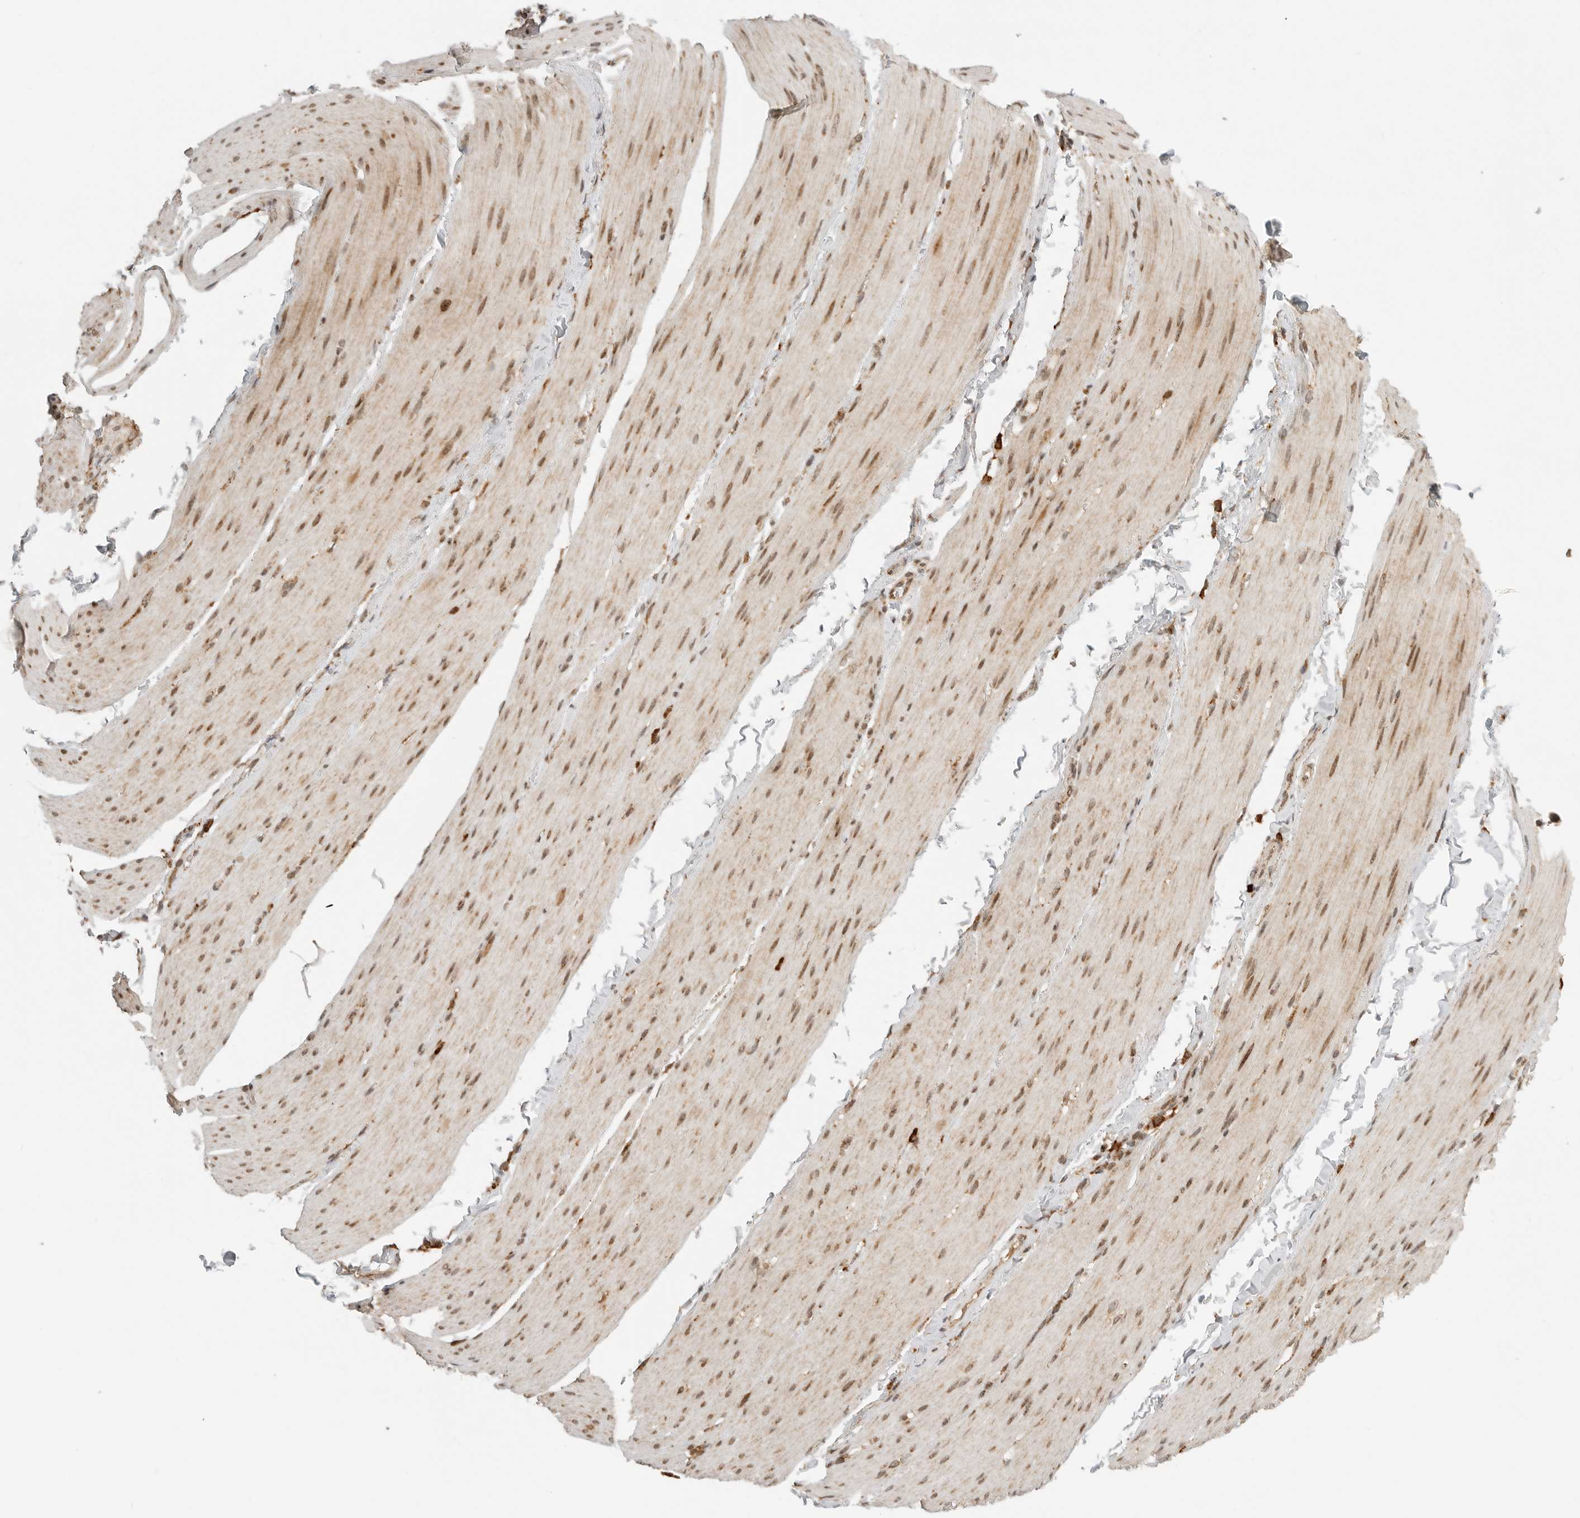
{"staining": {"intensity": "moderate", "quantity": ">75%", "location": "nuclear"}, "tissue": "smooth muscle", "cell_type": "Smooth muscle cells", "image_type": "normal", "snomed": [{"axis": "morphology", "description": "Normal tissue, NOS"}, {"axis": "topography", "description": "Smooth muscle"}, {"axis": "topography", "description": "Small intestine"}], "caption": "Moderate nuclear protein staining is seen in about >75% of smooth muscle cells in smooth muscle. (DAB = brown stain, brightfield microscopy at high magnification).", "gene": "IDUA", "patient": {"sex": "female", "age": 84}}